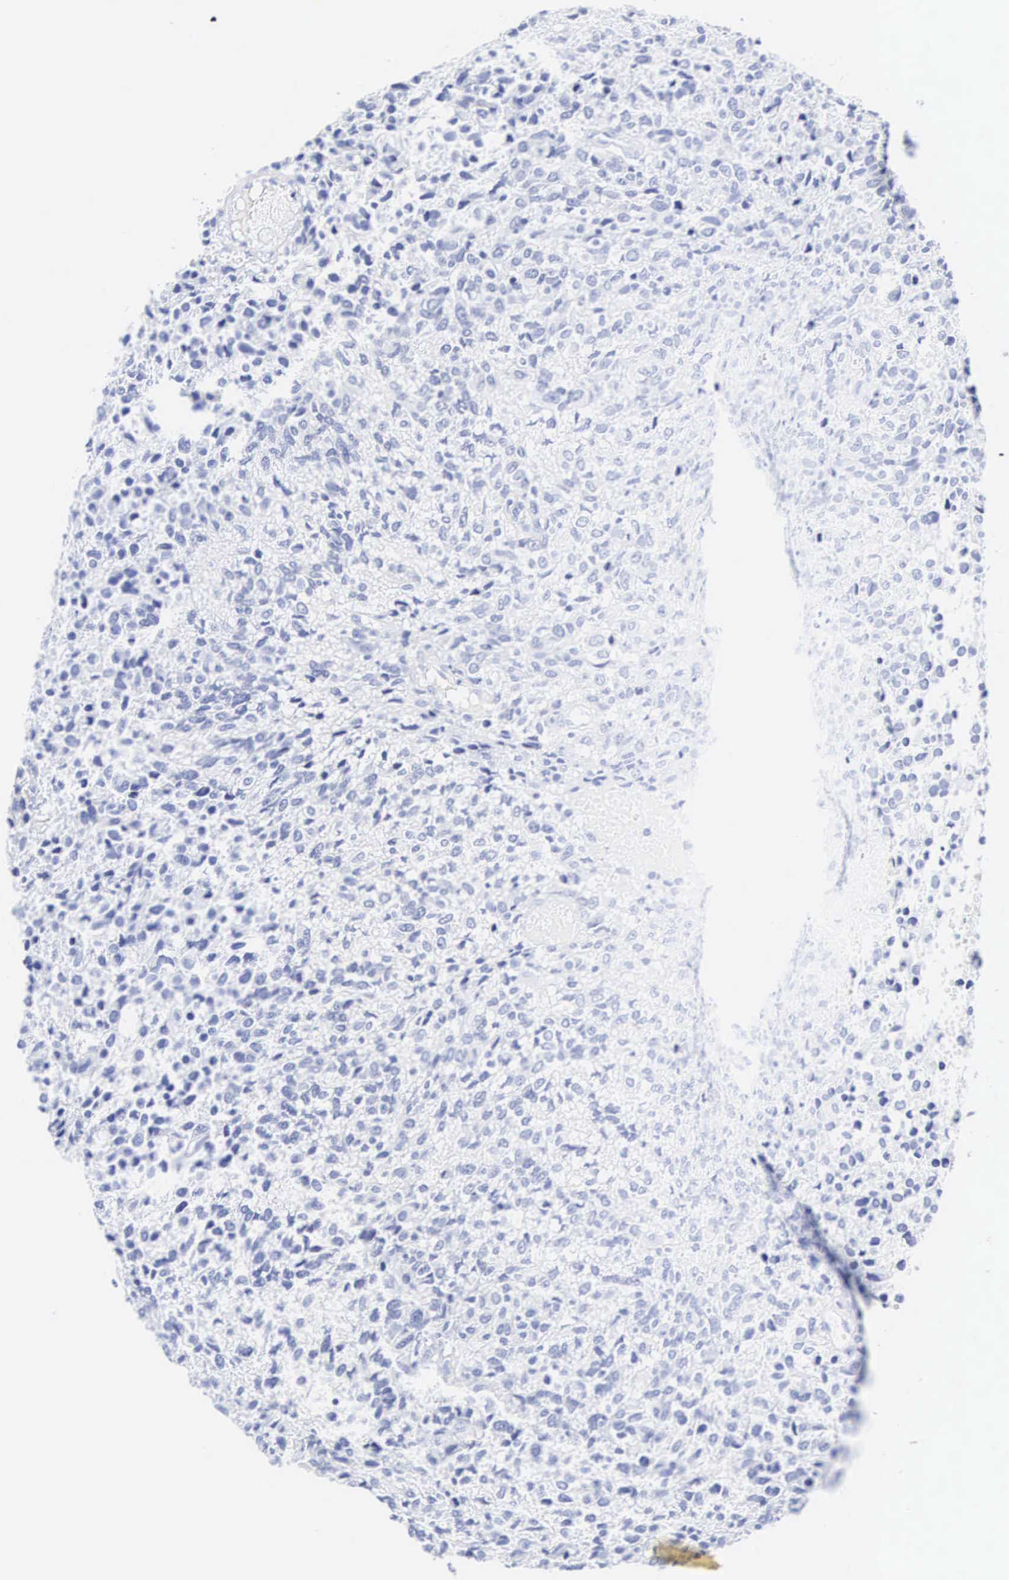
{"staining": {"intensity": "negative", "quantity": "none", "location": "none"}, "tissue": "glioma", "cell_type": "Tumor cells", "image_type": "cancer", "snomed": [{"axis": "morphology", "description": "Glioma, malignant, High grade"}, {"axis": "topography", "description": "Brain"}], "caption": "This histopathology image is of glioma stained with immunohistochemistry (IHC) to label a protein in brown with the nuclei are counter-stained blue. There is no expression in tumor cells.", "gene": "INS", "patient": {"sex": "male", "age": 77}}